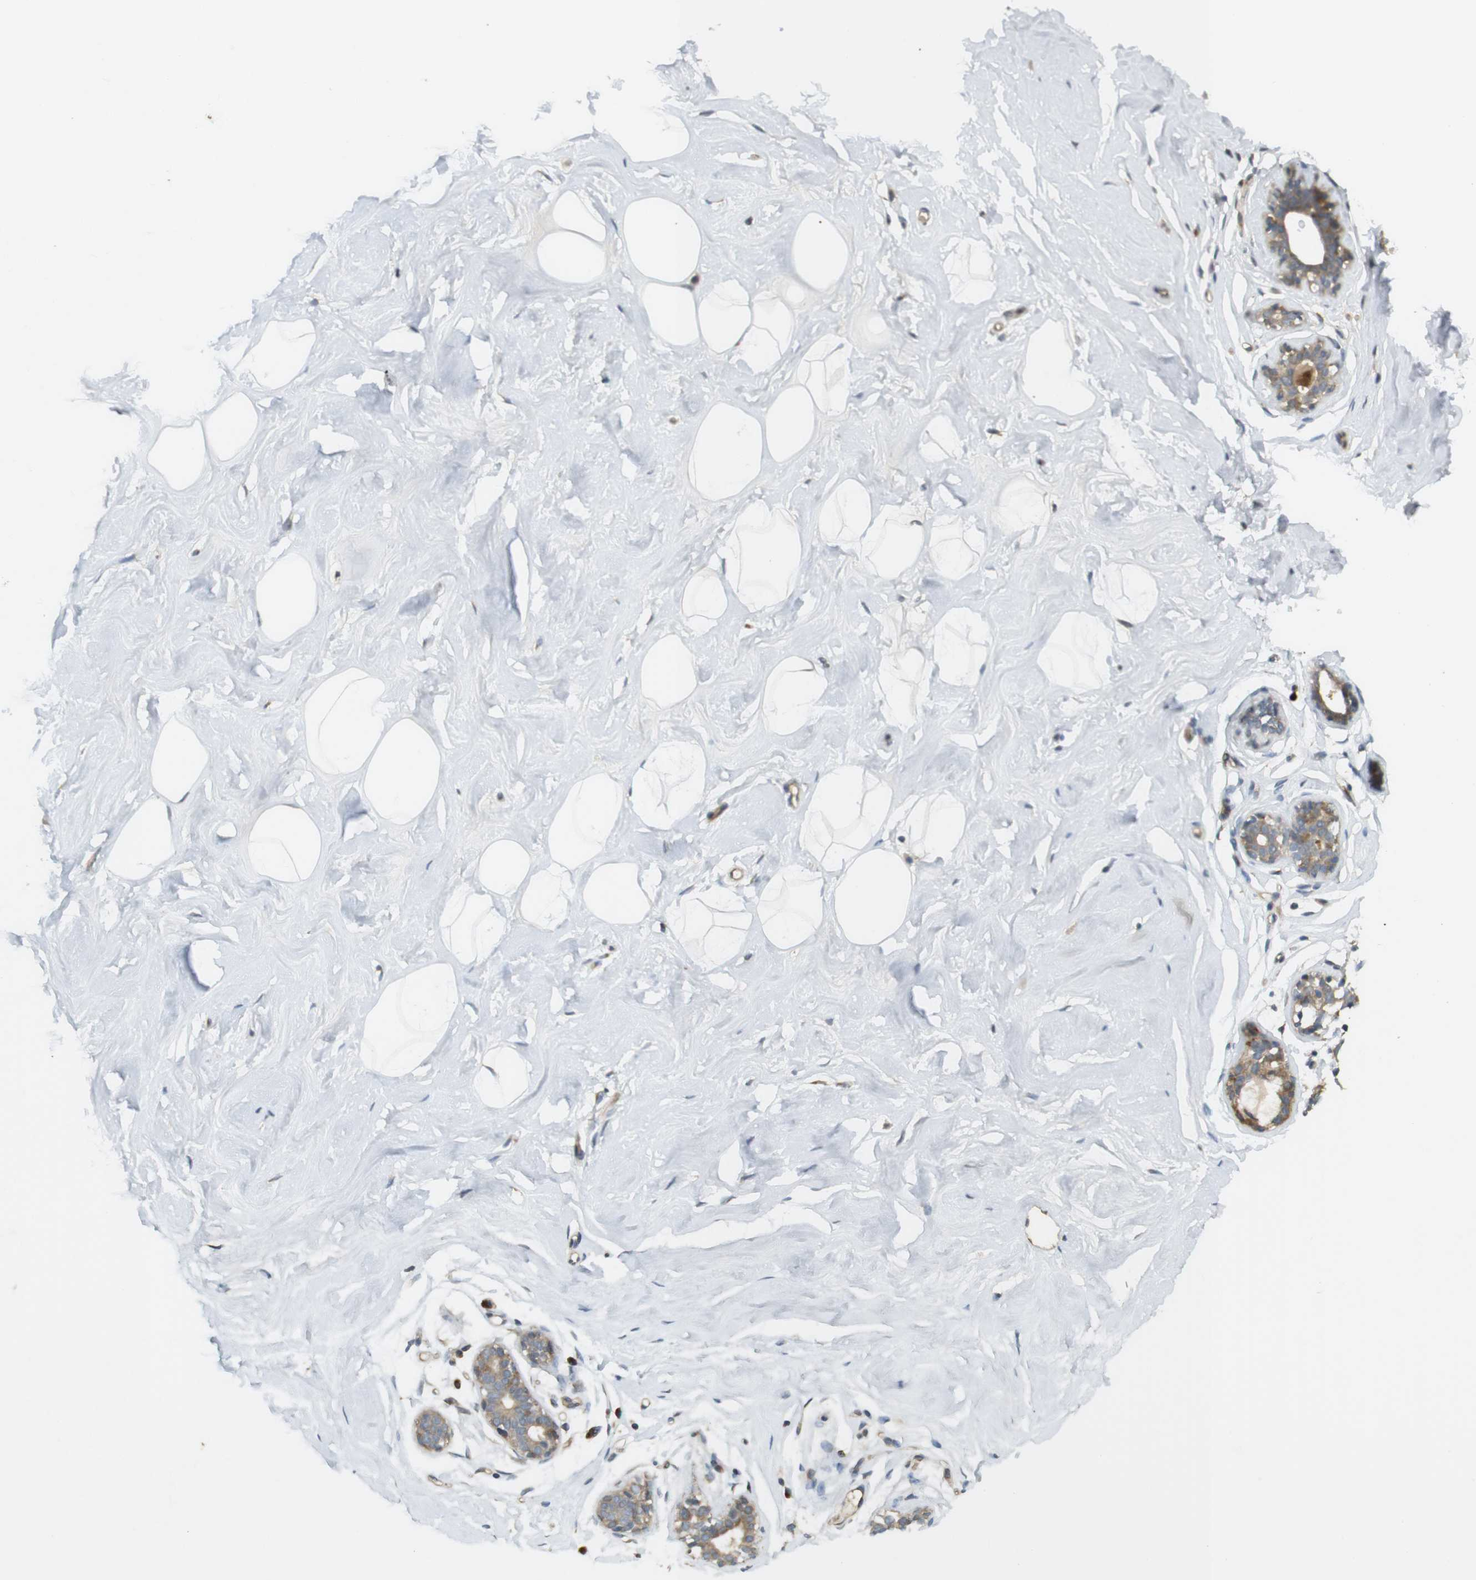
{"staining": {"intensity": "negative", "quantity": "none", "location": "none"}, "tissue": "breast", "cell_type": "Adipocytes", "image_type": "normal", "snomed": [{"axis": "morphology", "description": "Normal tissue, NOS"}, {"axis": "topography", "description": "Breast"}], "caption": "This is an immunohistochemistry photomicrograph of benign breast. There is no expression in adipocytes.", "gene": "CLRN3", "patient": {"sex": "female", "age": 23}}